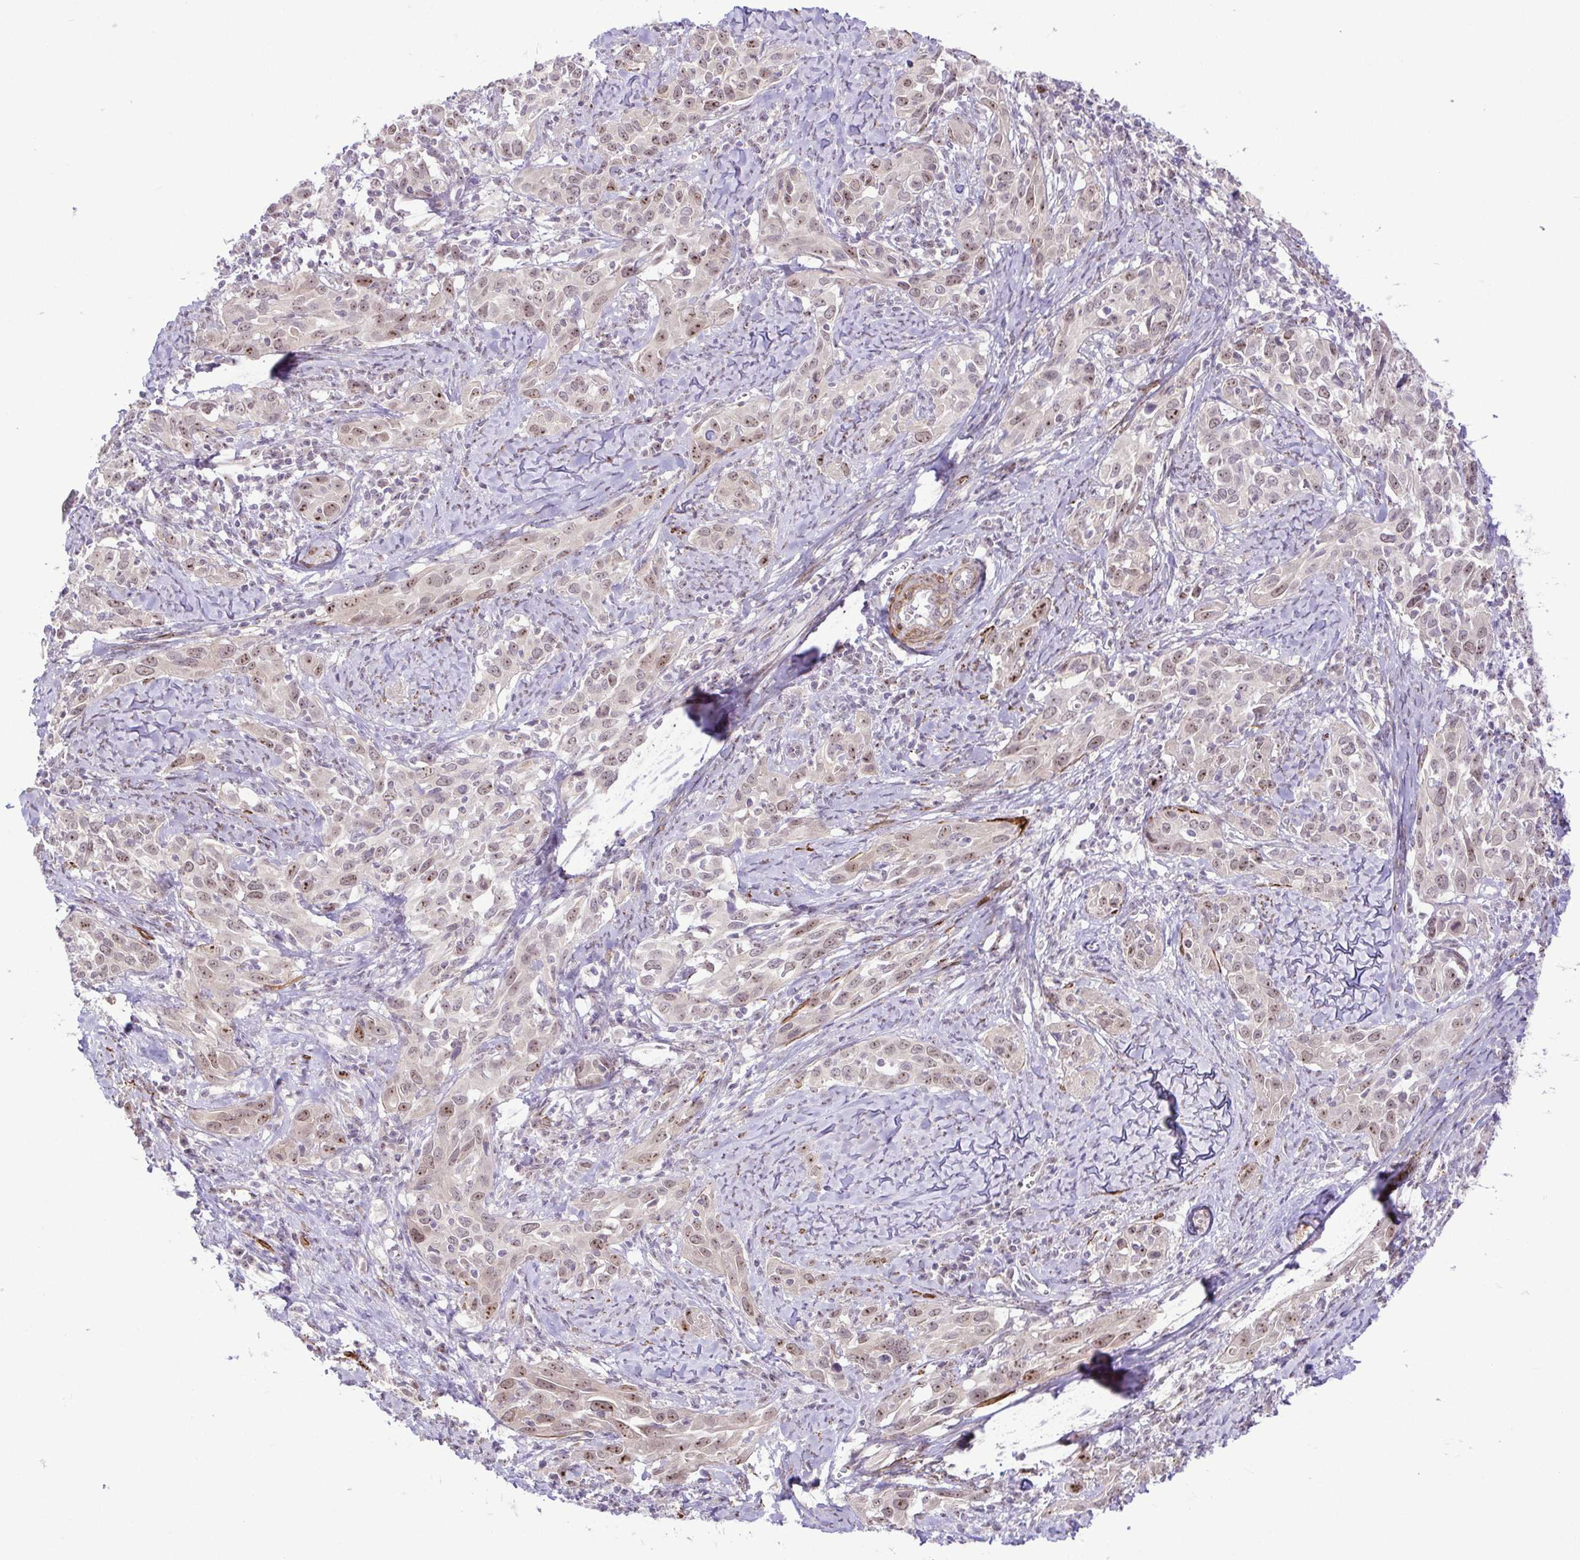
{"staining": {"intensity": "weak", "quantity": "25%-75%", "location": "nuclear"}, "tissue": "cervical cancer", "cell_type": "Tumor cells", "image_type": "cancer", "snomed": [{"axis": "morphology", "description": "Squamous cell carcinoma, NOS"}, {"axis": "topography", "description": "Cervix"}], "caption": "Immunohistochemical staining of cervical cancer (squamous cell carcinoma) reveals low levels of weak nuclear protein staining in approximately 25%-75% of tumor cells.", "gene": "RSL24D1", "patient": {"sex": "female", "age": 51}}